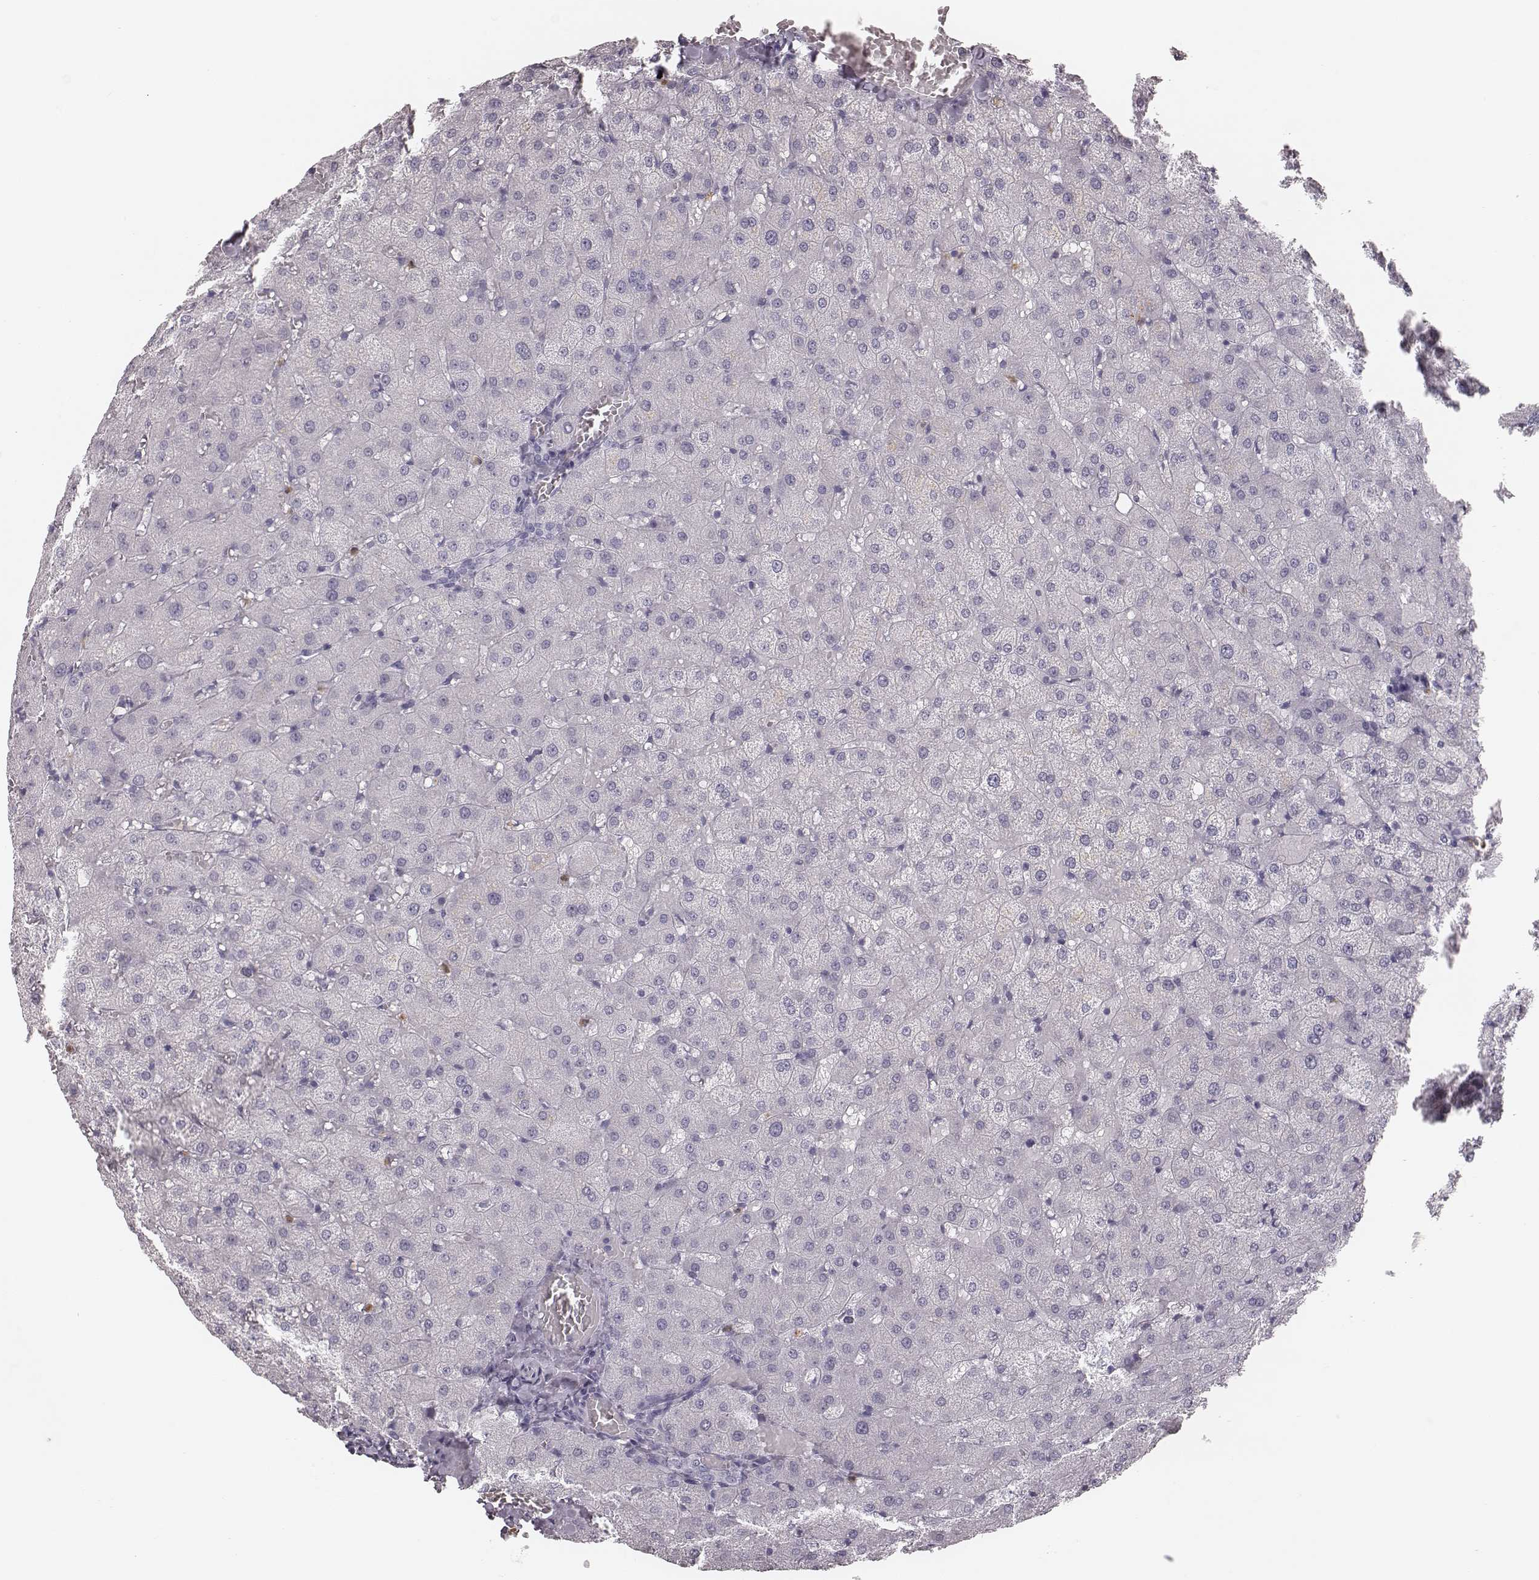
{"staining": {"intensity": "negative", "quantity": "none", "location": "none"}, "tissue": "liver", "cell_type": "Cholangiocytes", "image_type": "normal", "snomed": [{"axis": "morphology", "description": "Normal tissue, NOS"}, {"axis": "topography", "description": "Liver"}], "caption": "High power microscopy image of an immunohistochemistry micrograph of benign liver, revealing no significant positivity in cholangiocytes.", "gene": "ELANE", "patient": {"sex": "female", "age": 50}}